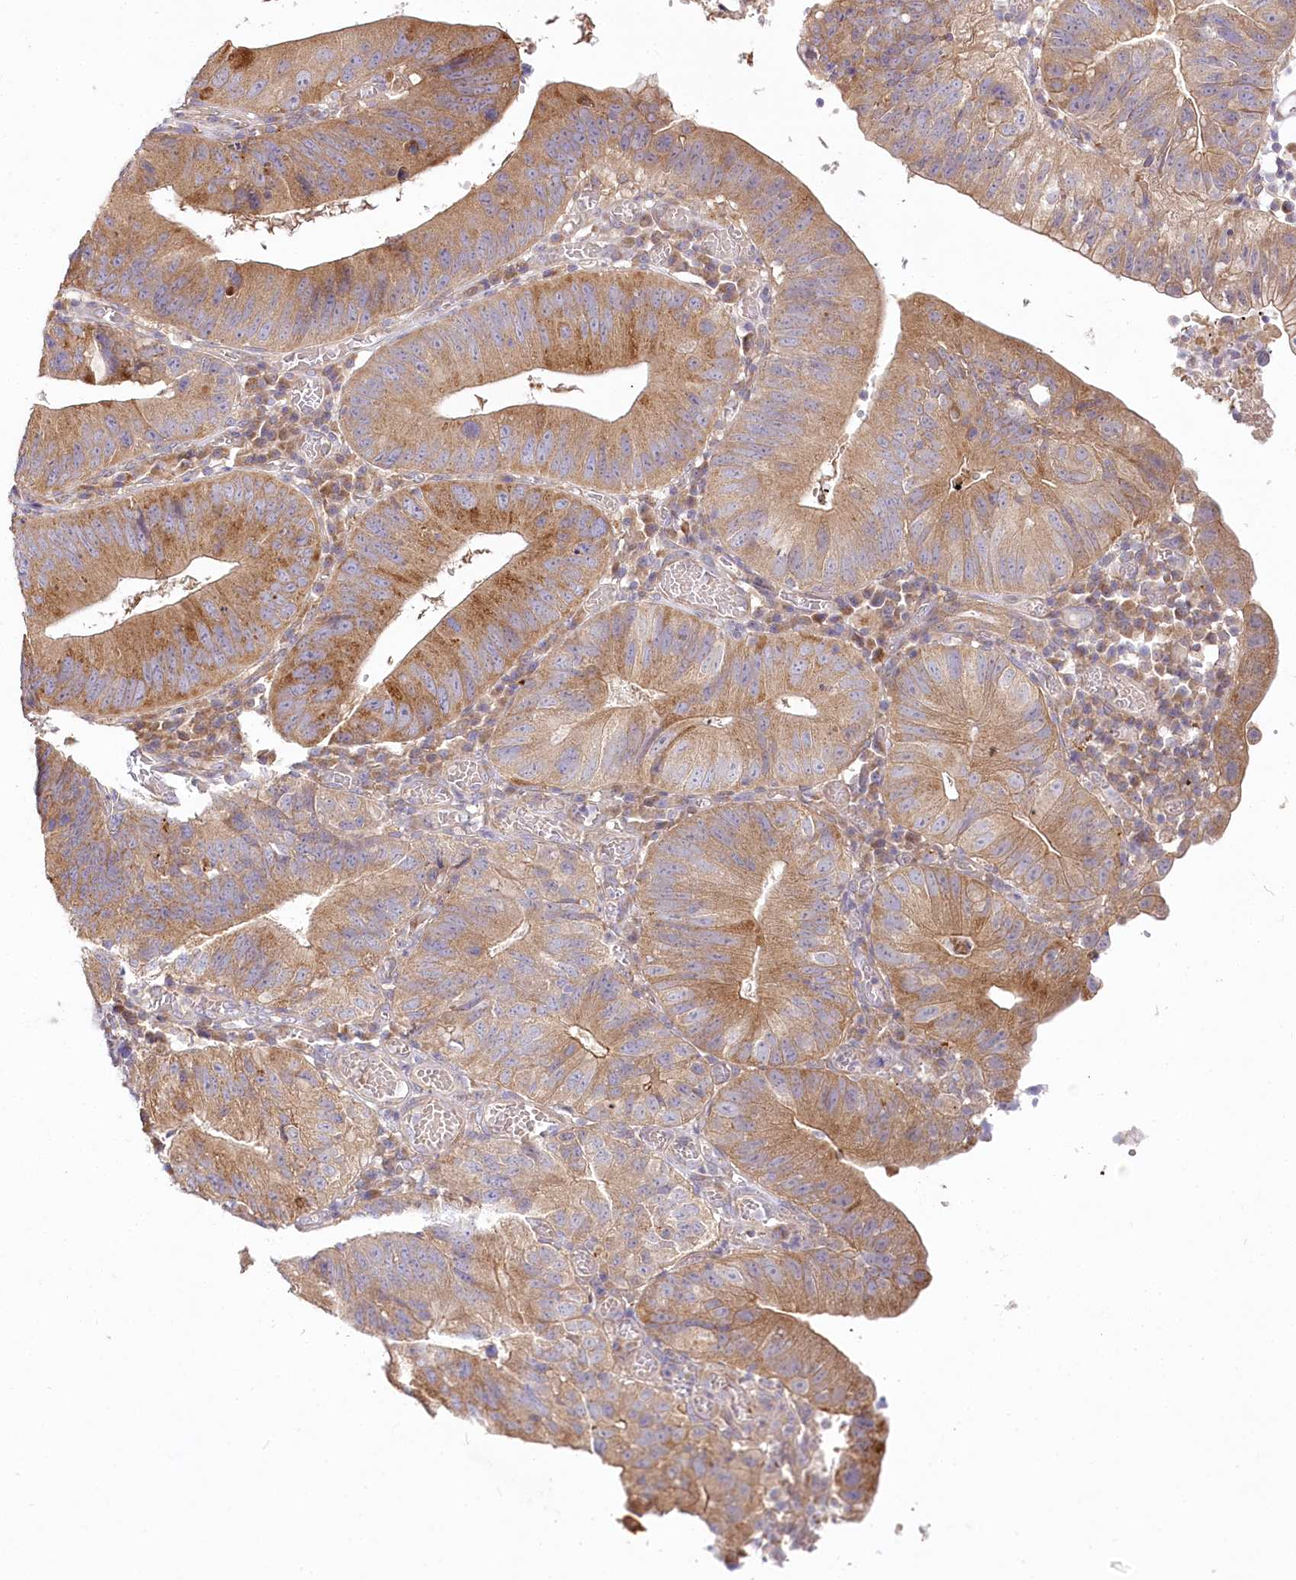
{"staining": {"intensity": "moderate", "quantity": ">75%", "location": "cytoplasmic/membranous"}, "tissue": "stomach cancer", "cell_type": "Tumor cells", "image_type": "cancer", "snomed": [{"axis": "morphology", "description": "Adenocarcinoma, NOS"}, {"axis": "topography", "description": "Stomach"}], "caption": "High-magnification brightfield microscopy of stomach cancer stained with DAB (brown) and counterstained with hematoxylin (blue). tumor cells exhibit moderate cytoplasmic/membranous positivity is seen in approximately>75% of cells.", "gene": "PYROXD1", "patient": {"sex": "male", "age": 59}}